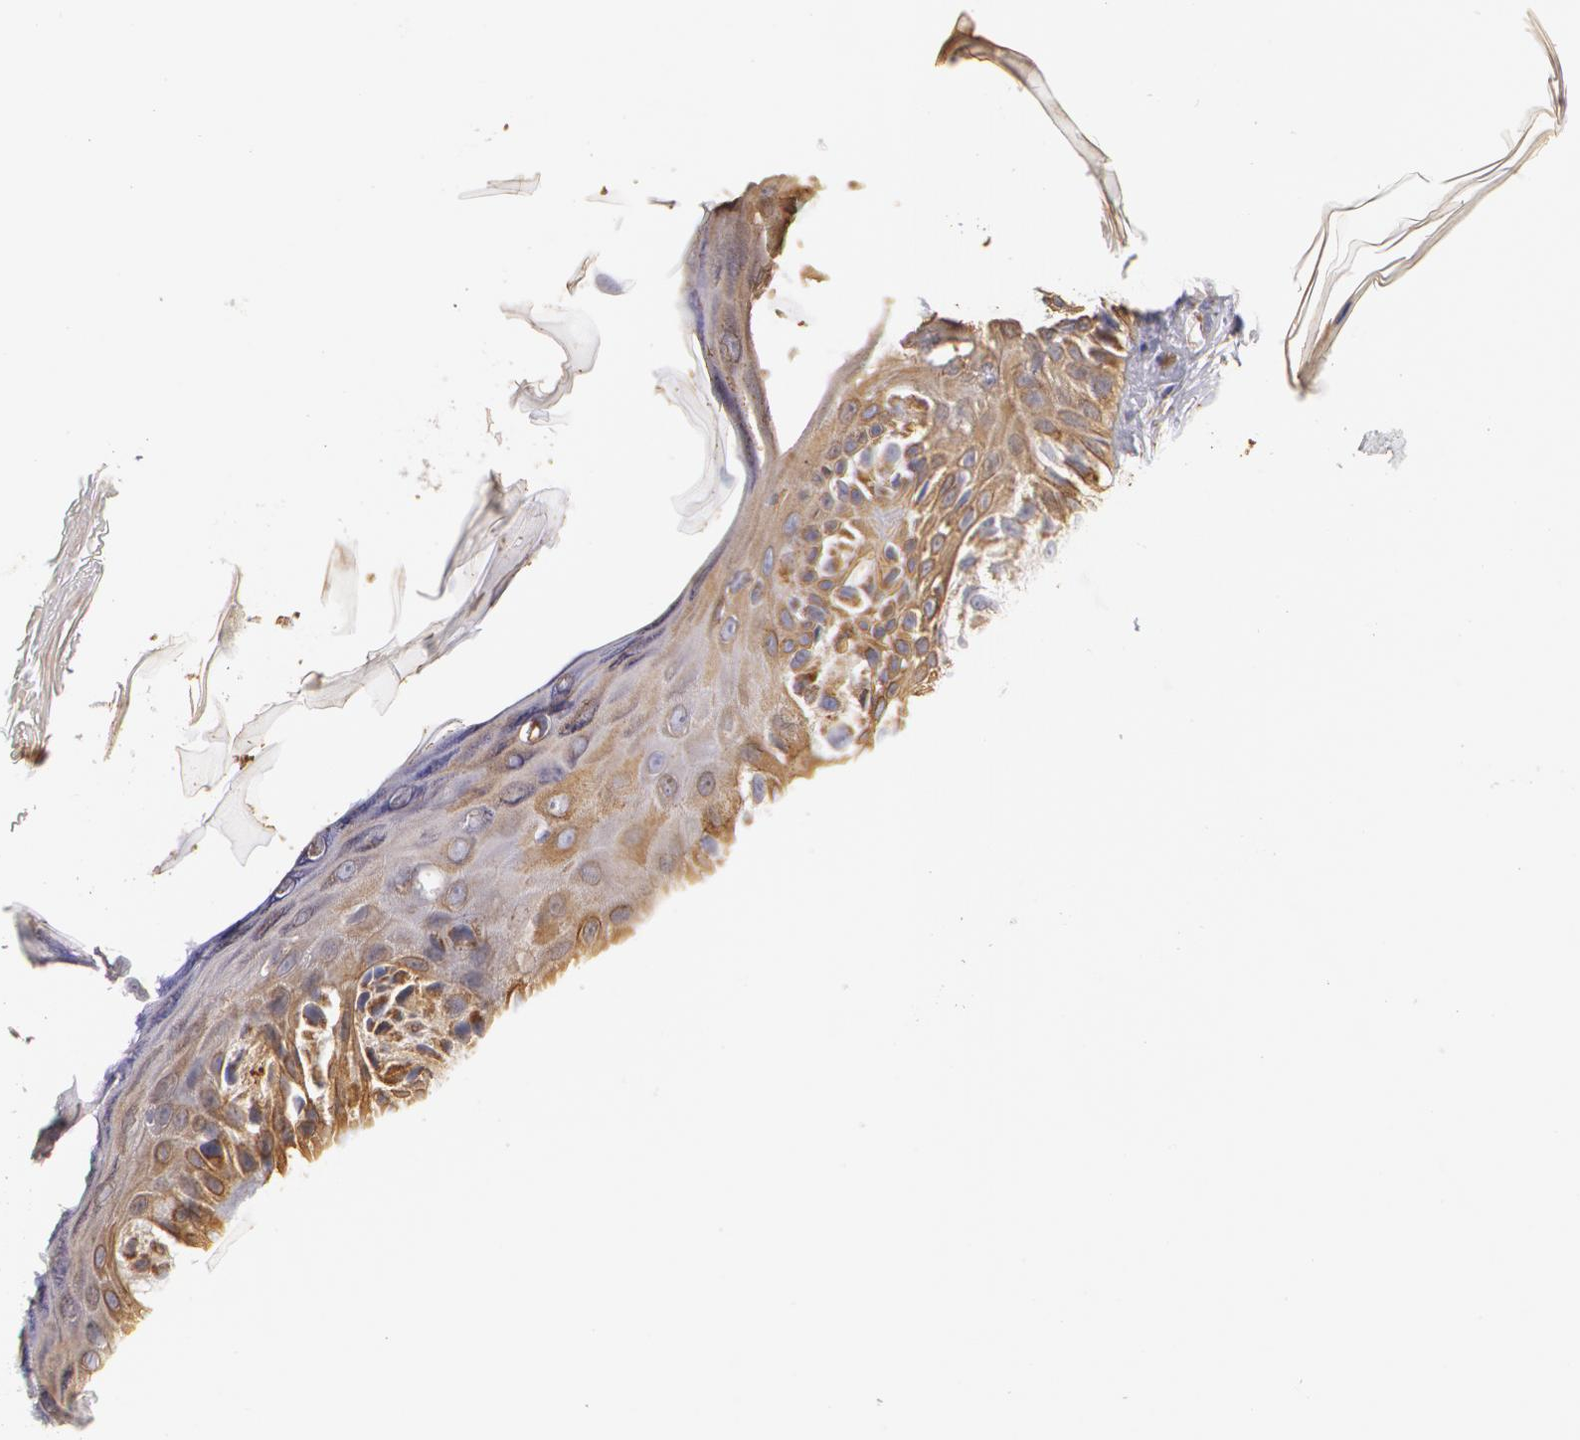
{"staining": {"intensity": "moderate", "quantity": ">75%", "location": "cytoplasmic/membranous"}, "tissue": "melanoma", "cell_type": "Tumor cells", "image_type": "cancer", "snomed": [{"axis": "morphology", "description": "Malignant melanoma, NOS"}, {"axis": "topography", "description": "Skin"}], "caption": "This is a histology image of immunohistochemistry (IHC) staining of malignant melanoma, which shows moderate positivity in the cytoplasmic/membranous of tumor cells.", "gene": "KRT18", "patient": {"sex": "male", "age": 57}}